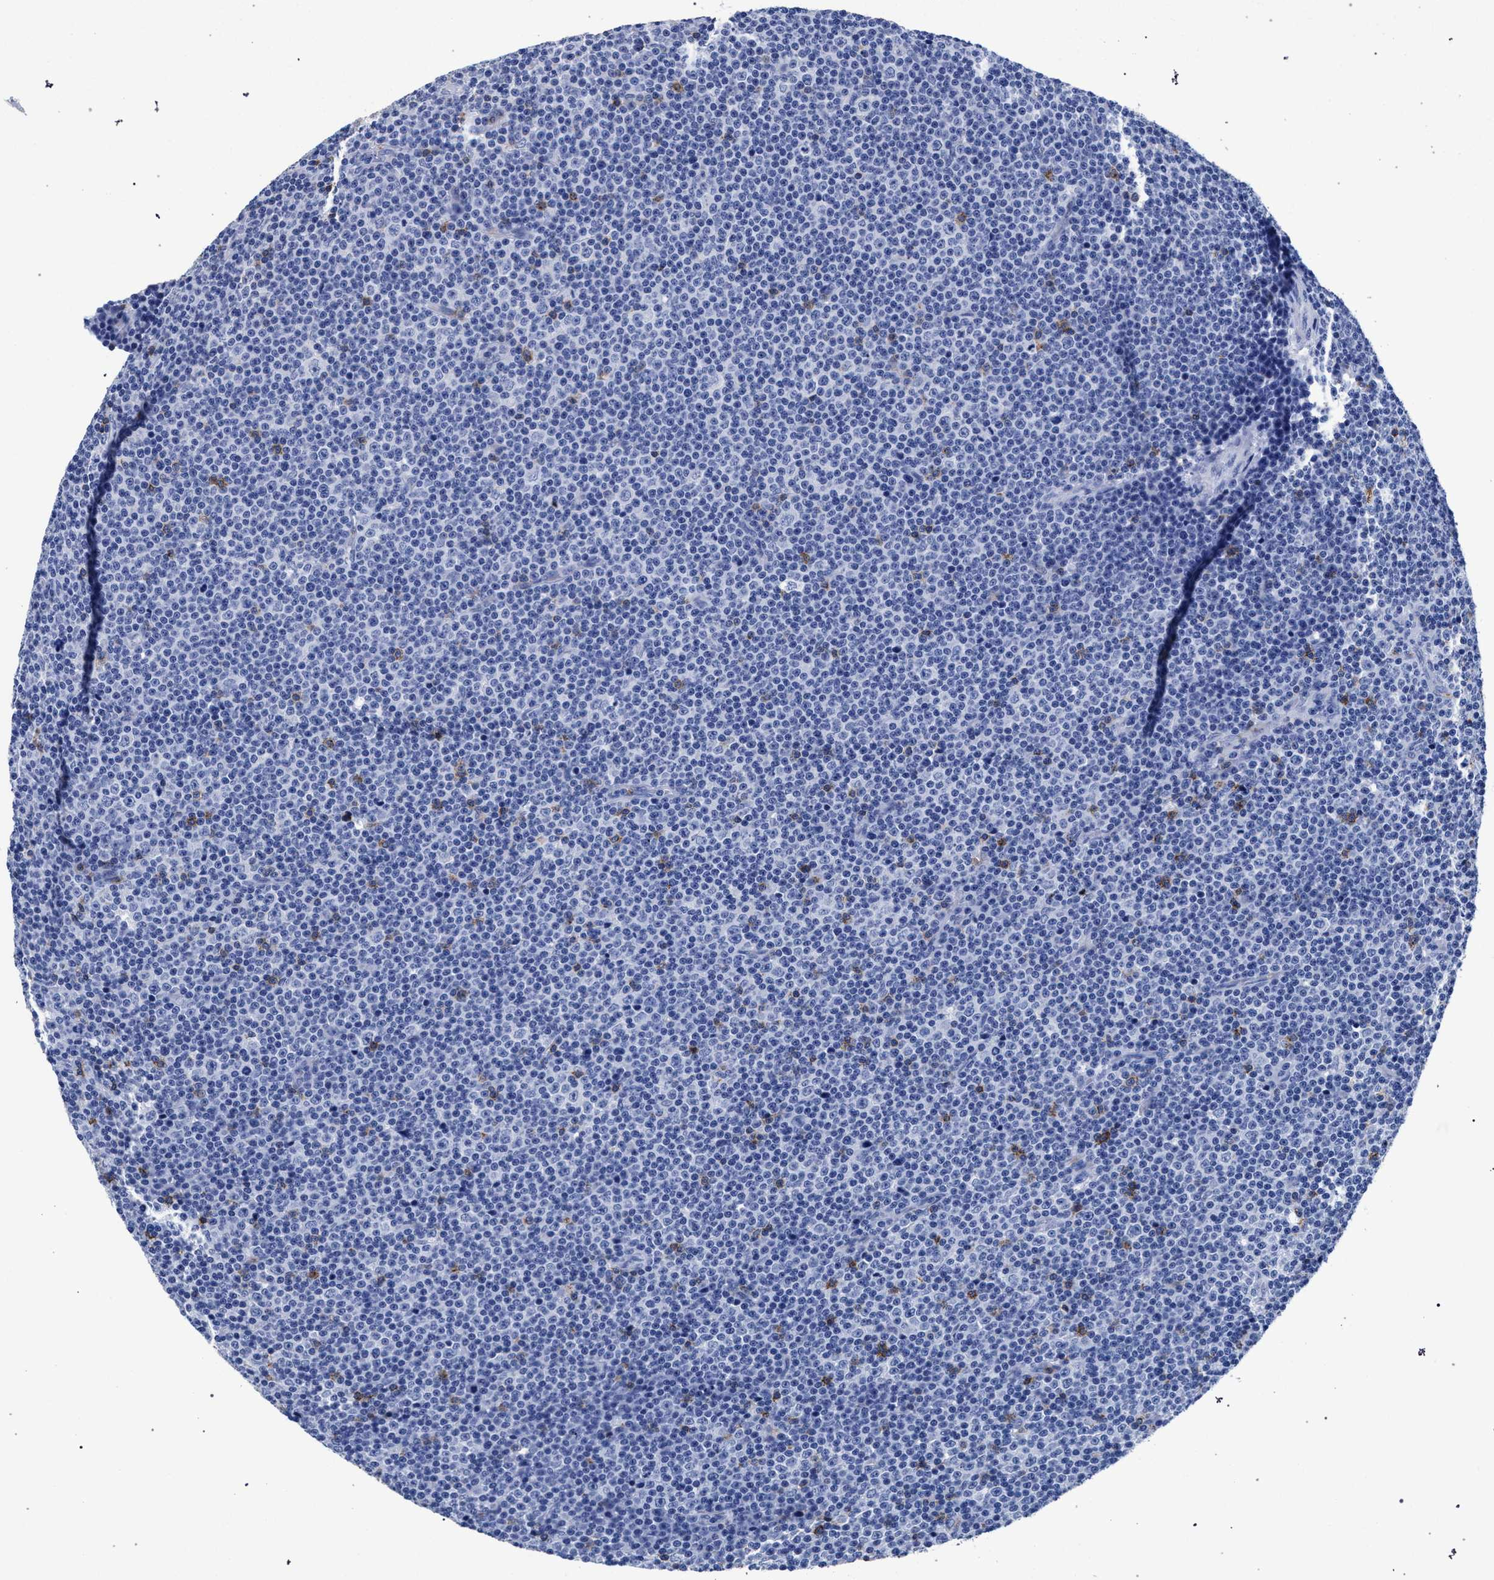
{"staining": {"intensity": "negative", "quantity": "none", "location": "none"}, "tissue": "lymphoma", "cell_type": "Tumor cells", "image_type": "cancer", "snomed": [{"axis": "morphology", "description": "Malignant lymphoma, non-Hodgkin's type, Low grade"}, {"axis": "topography", "description": "Lymph node"}], "caption": "This is an immunohistochemistry (IHC) image of lymphoma. There is no expression in tumor cells.", "gene": "KLRK1", "patient": {"sex": "female", "age": 67}}